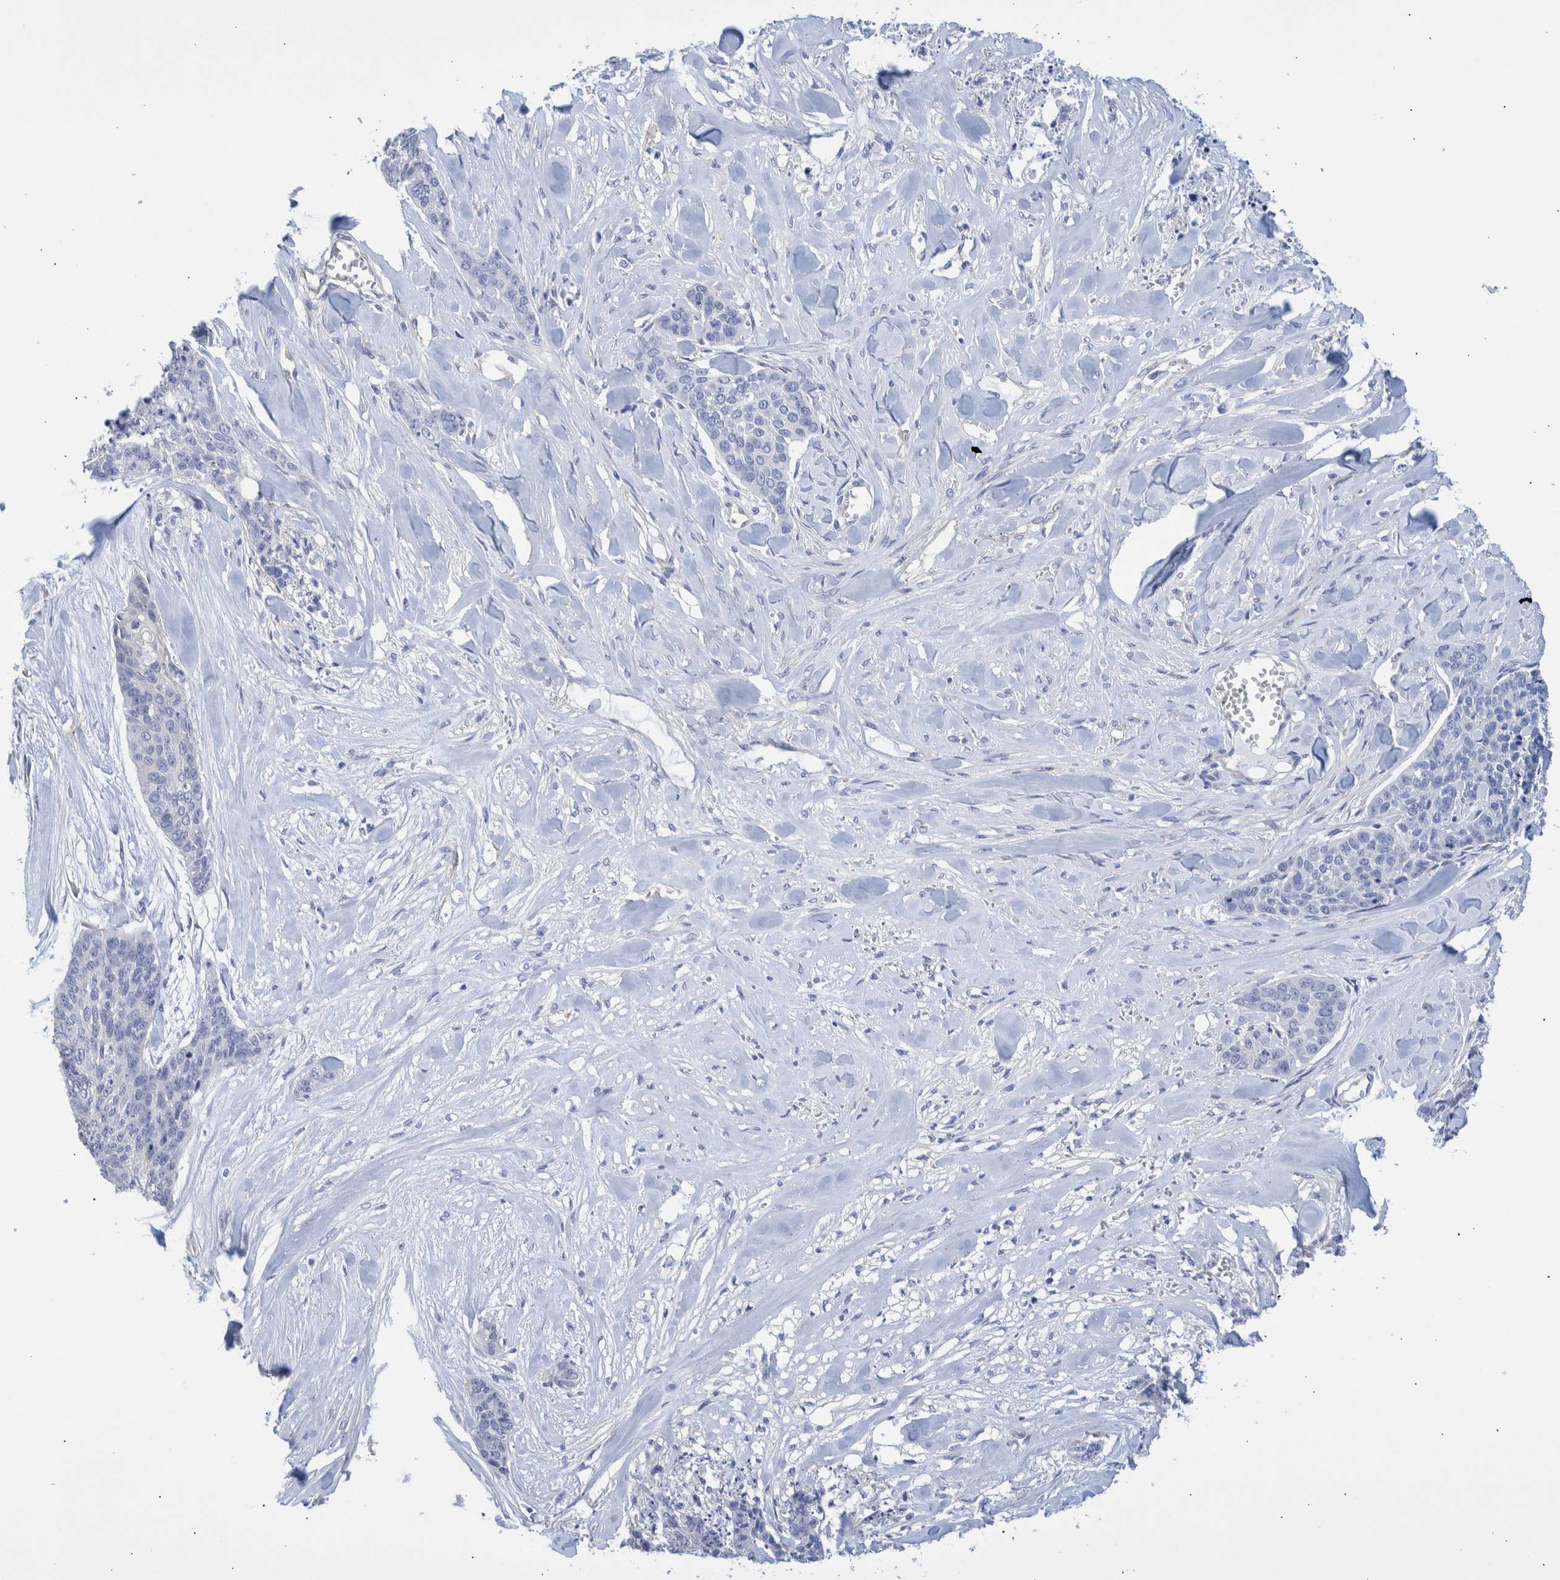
{"staining": {"intensity": "negative", "quantity": "none", "location": "none"}, "tissue": "skin cancer", "cell_type": "Tumor cells", "image_type": "cancer", "snomed": [{"axis": "morphology", "description": "Basal cell carcinoma"}, {"axis": "topography", "description": "Skin"}], "caption": "Immunohistochemical staining of human basal cell carcinoma (skin) exhibits no significant expression in tumor cells.", "gene": "PPP3CC", "patient": {"sex": "female", "age": 64}}